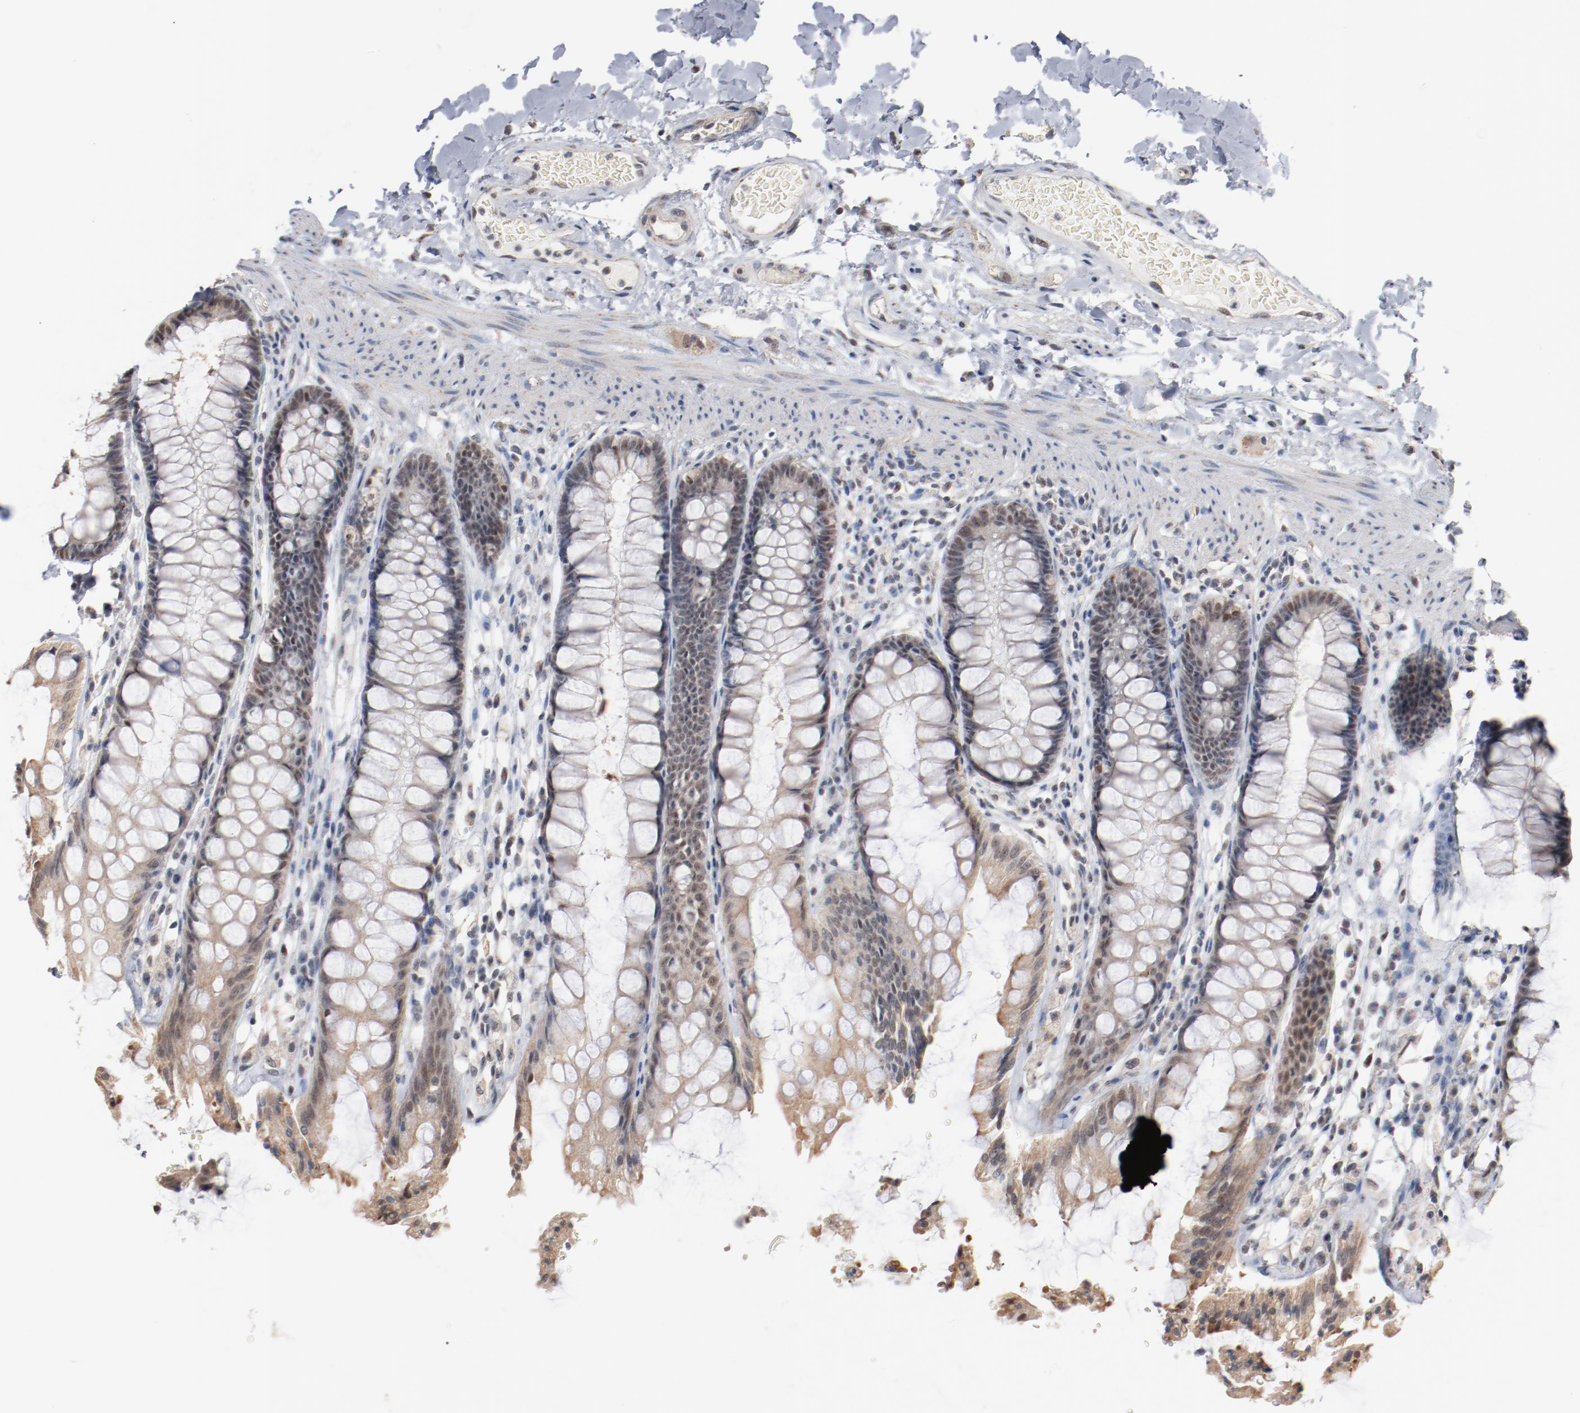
{"staining": {"intensity": "weak", "quantity": "<25%", "location": "nuclear"}, "tissue": "rectum", "cell_type": "Glandular cells", "image_type": "normal", "snomed": [{"axis": "morphology", "description": "Normal tissue, NOS"}, {"axis": "topography", "description": "Rectum"}], "caption": "Immunohistochemistry photomicrograph of unremarkable rectum: human rectum stained with DAB demonstrates no significant protein positivity in glandular cells. The staining was performed using DAB to visualize the protein expression in brown, while the nuclei were stained in blue with hematoxylin (Magnification: 20x).", "gene": "ERICH1", "patient": {"sex": "female", "age": 46}}